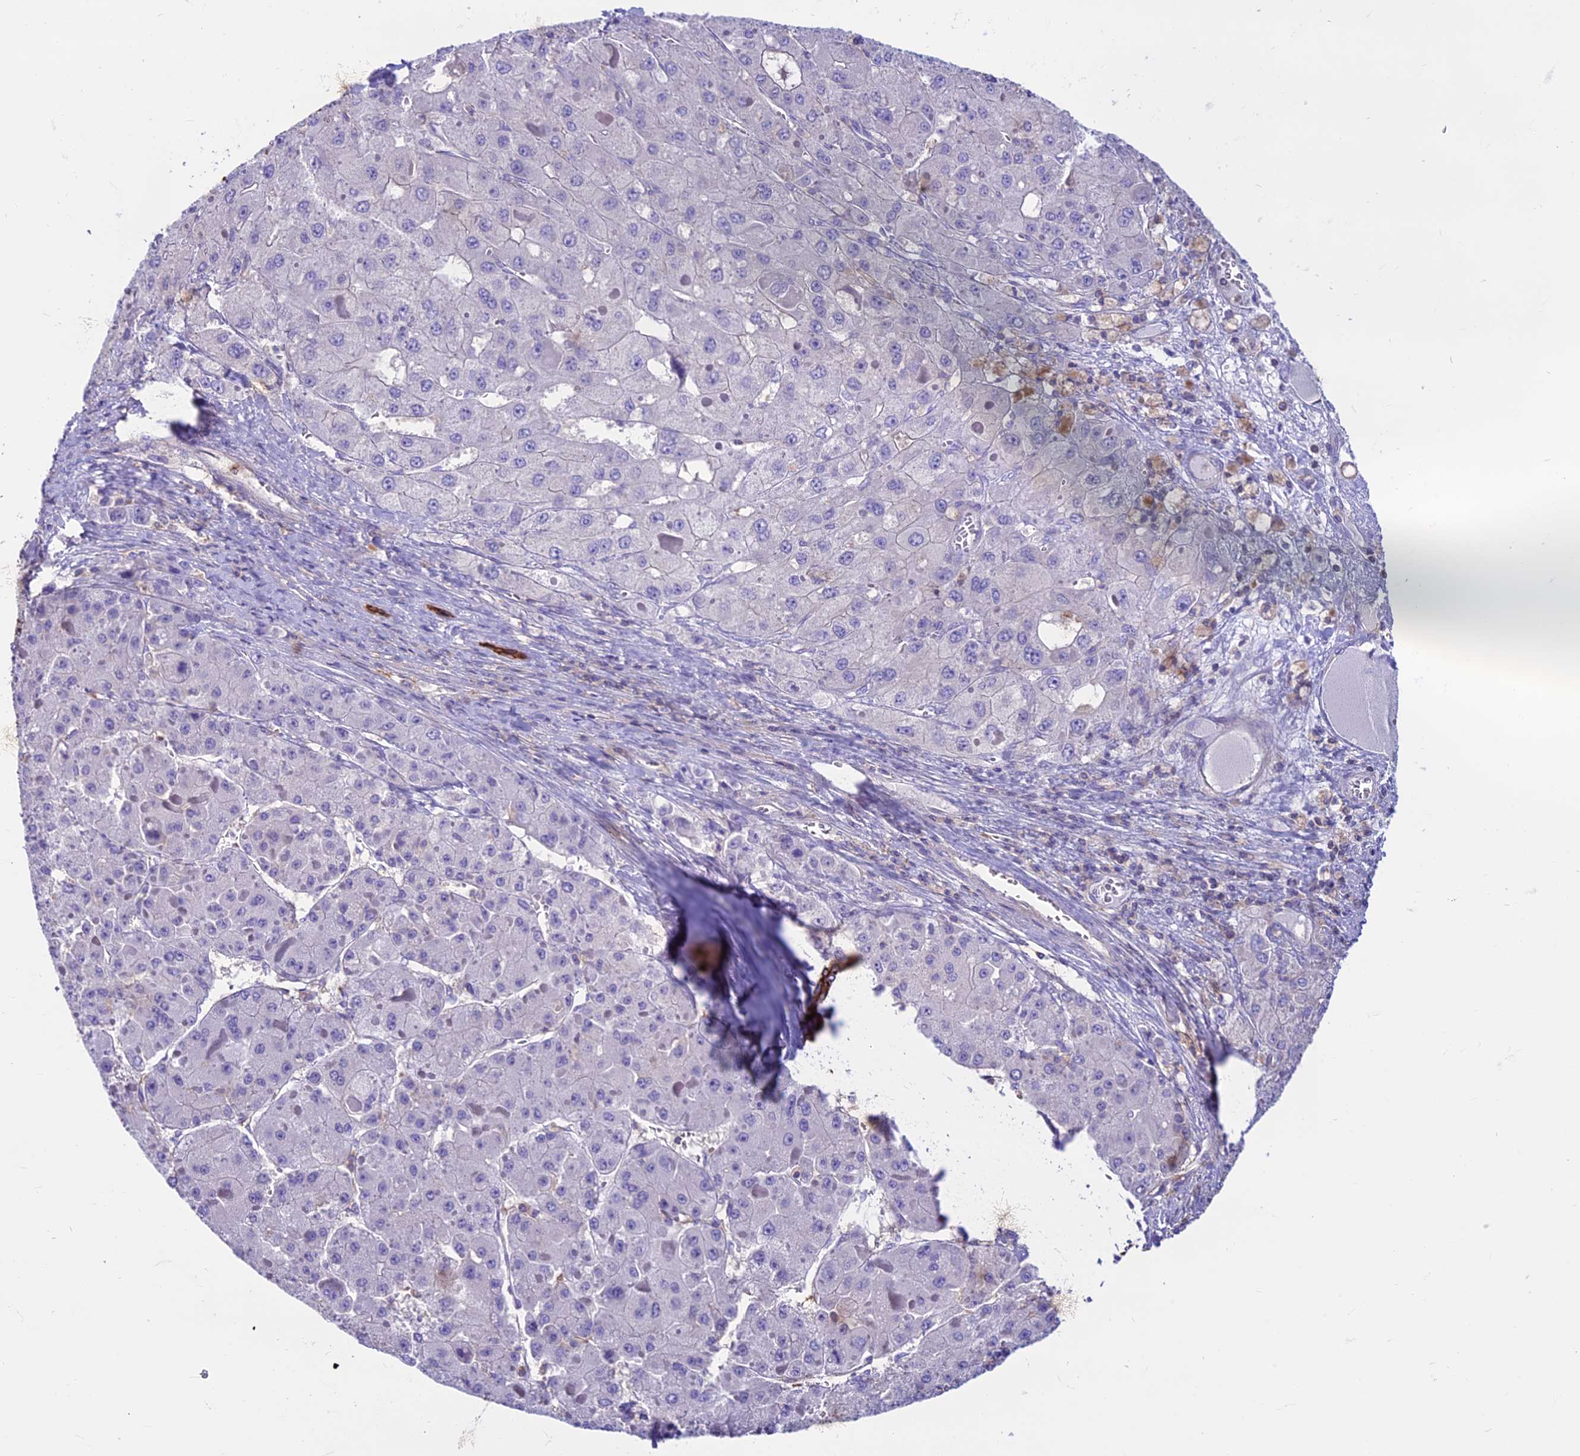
{"staining": {"intensity": "negative", "quantity": "none", "location": "none"}, "tissue": "liver cancer", "cell_type": "Tumor cells", "image_type": "cancer", "snomed": [{"axis": "morphology", "description": "Carcinoma, Hepatocellular, NOS"}, {"axis": "topography", "description": "Liver"}], "caption": "This is an immunohistochemistry photomicrograph of hepatocellular carcinoma (liver). There is no expression in tumor cells.", "gene": "CDAN1", "patient": {"sex": "female", "age": 73}}